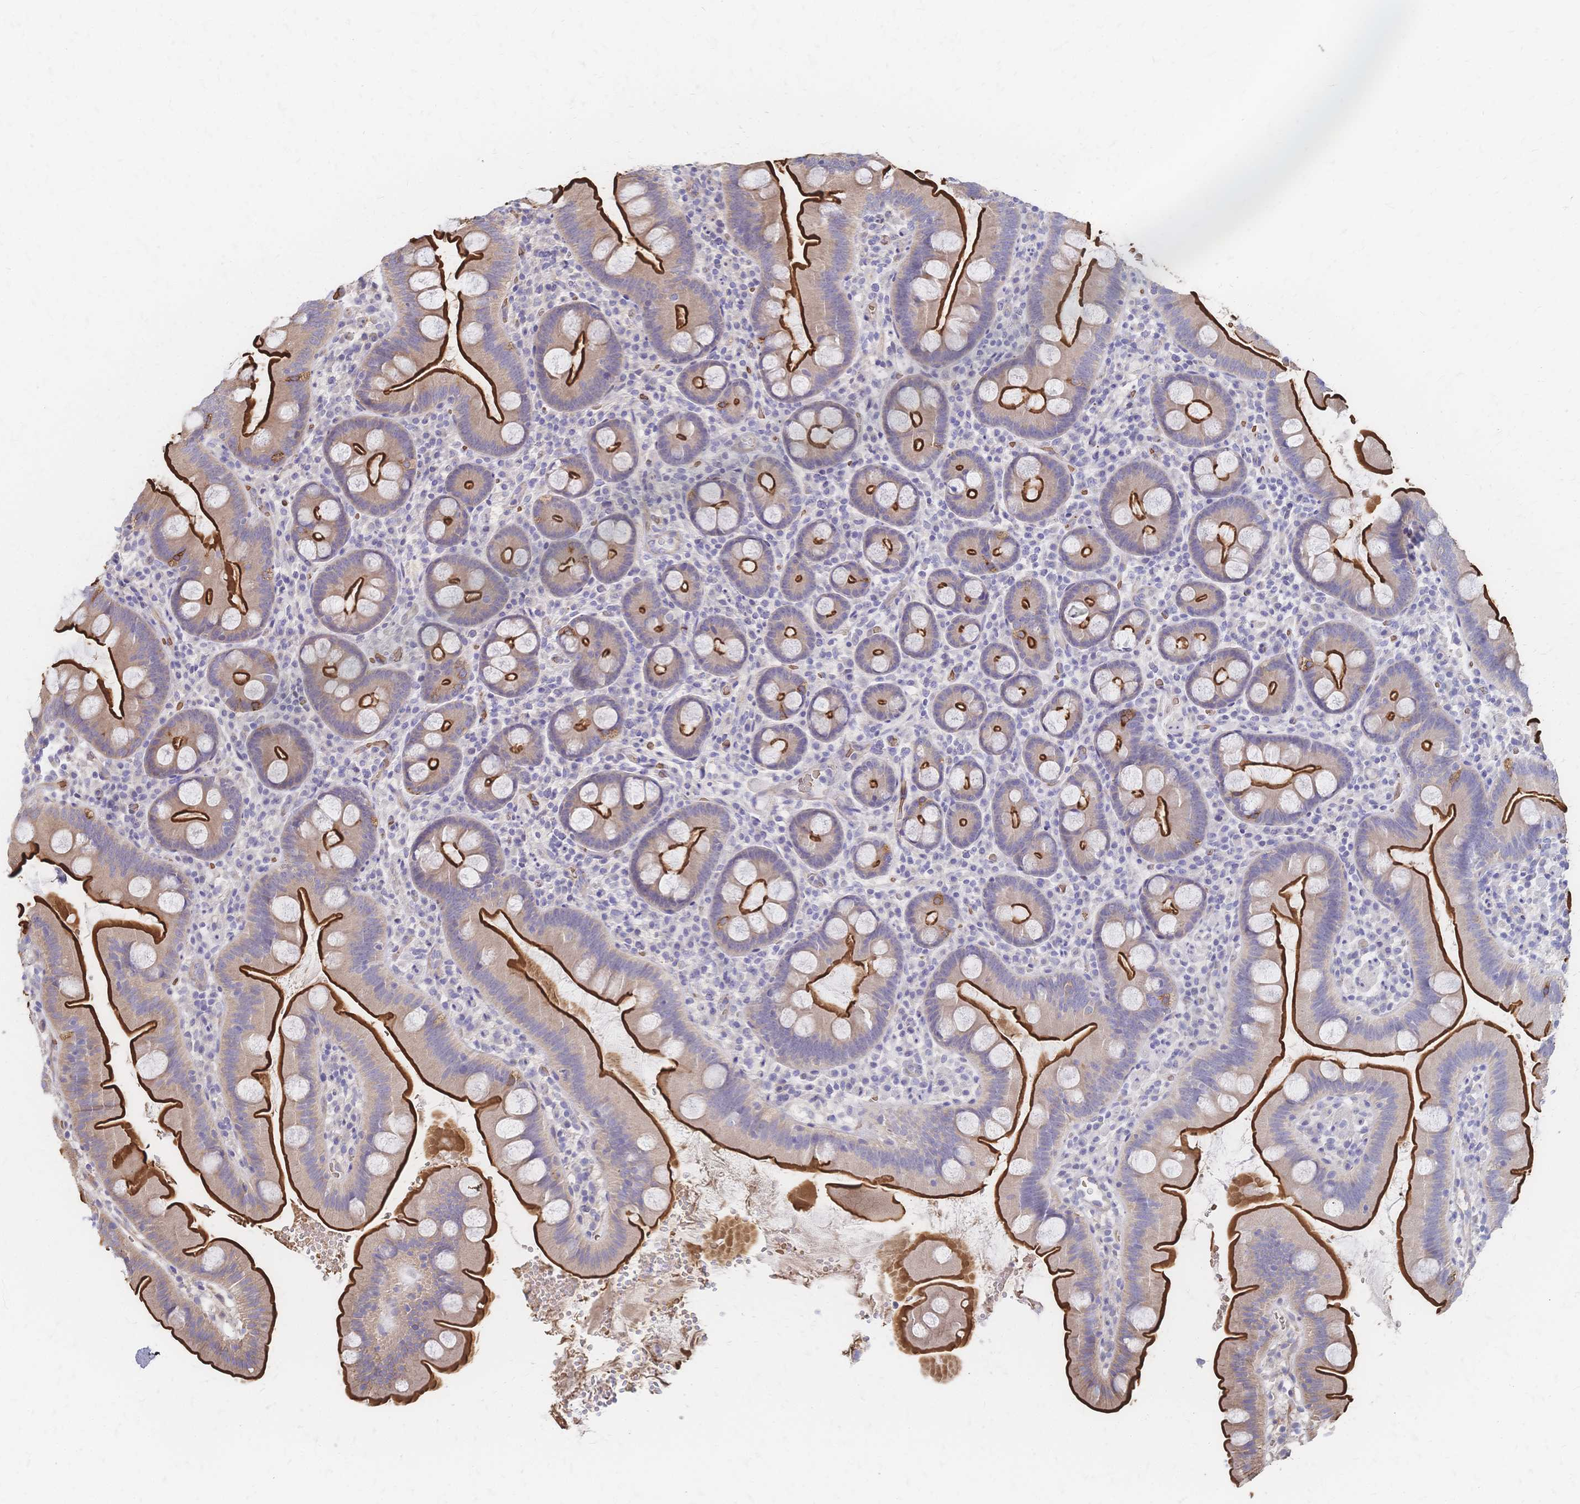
{"staining": {"intensity": "strong", "quantity": ">75%", "location": "cytoplasmic/membranous"}, "tissue": "small intestine", "cell_type": "Glandular cells", "image_type": "normal", "snomed": [{"axis": "morphology", "description": "Normal tissue, NOS"}, {"axis": "topography", "description": "Small intestine"}], "caption": "Protein staining demonstrates strong cytoplasmic/membranous staining in about >75% of glandular cells in unremarkable small intestine.", "gene": "SLC5A1", "patient": {"sex": "female", "age": 68}}